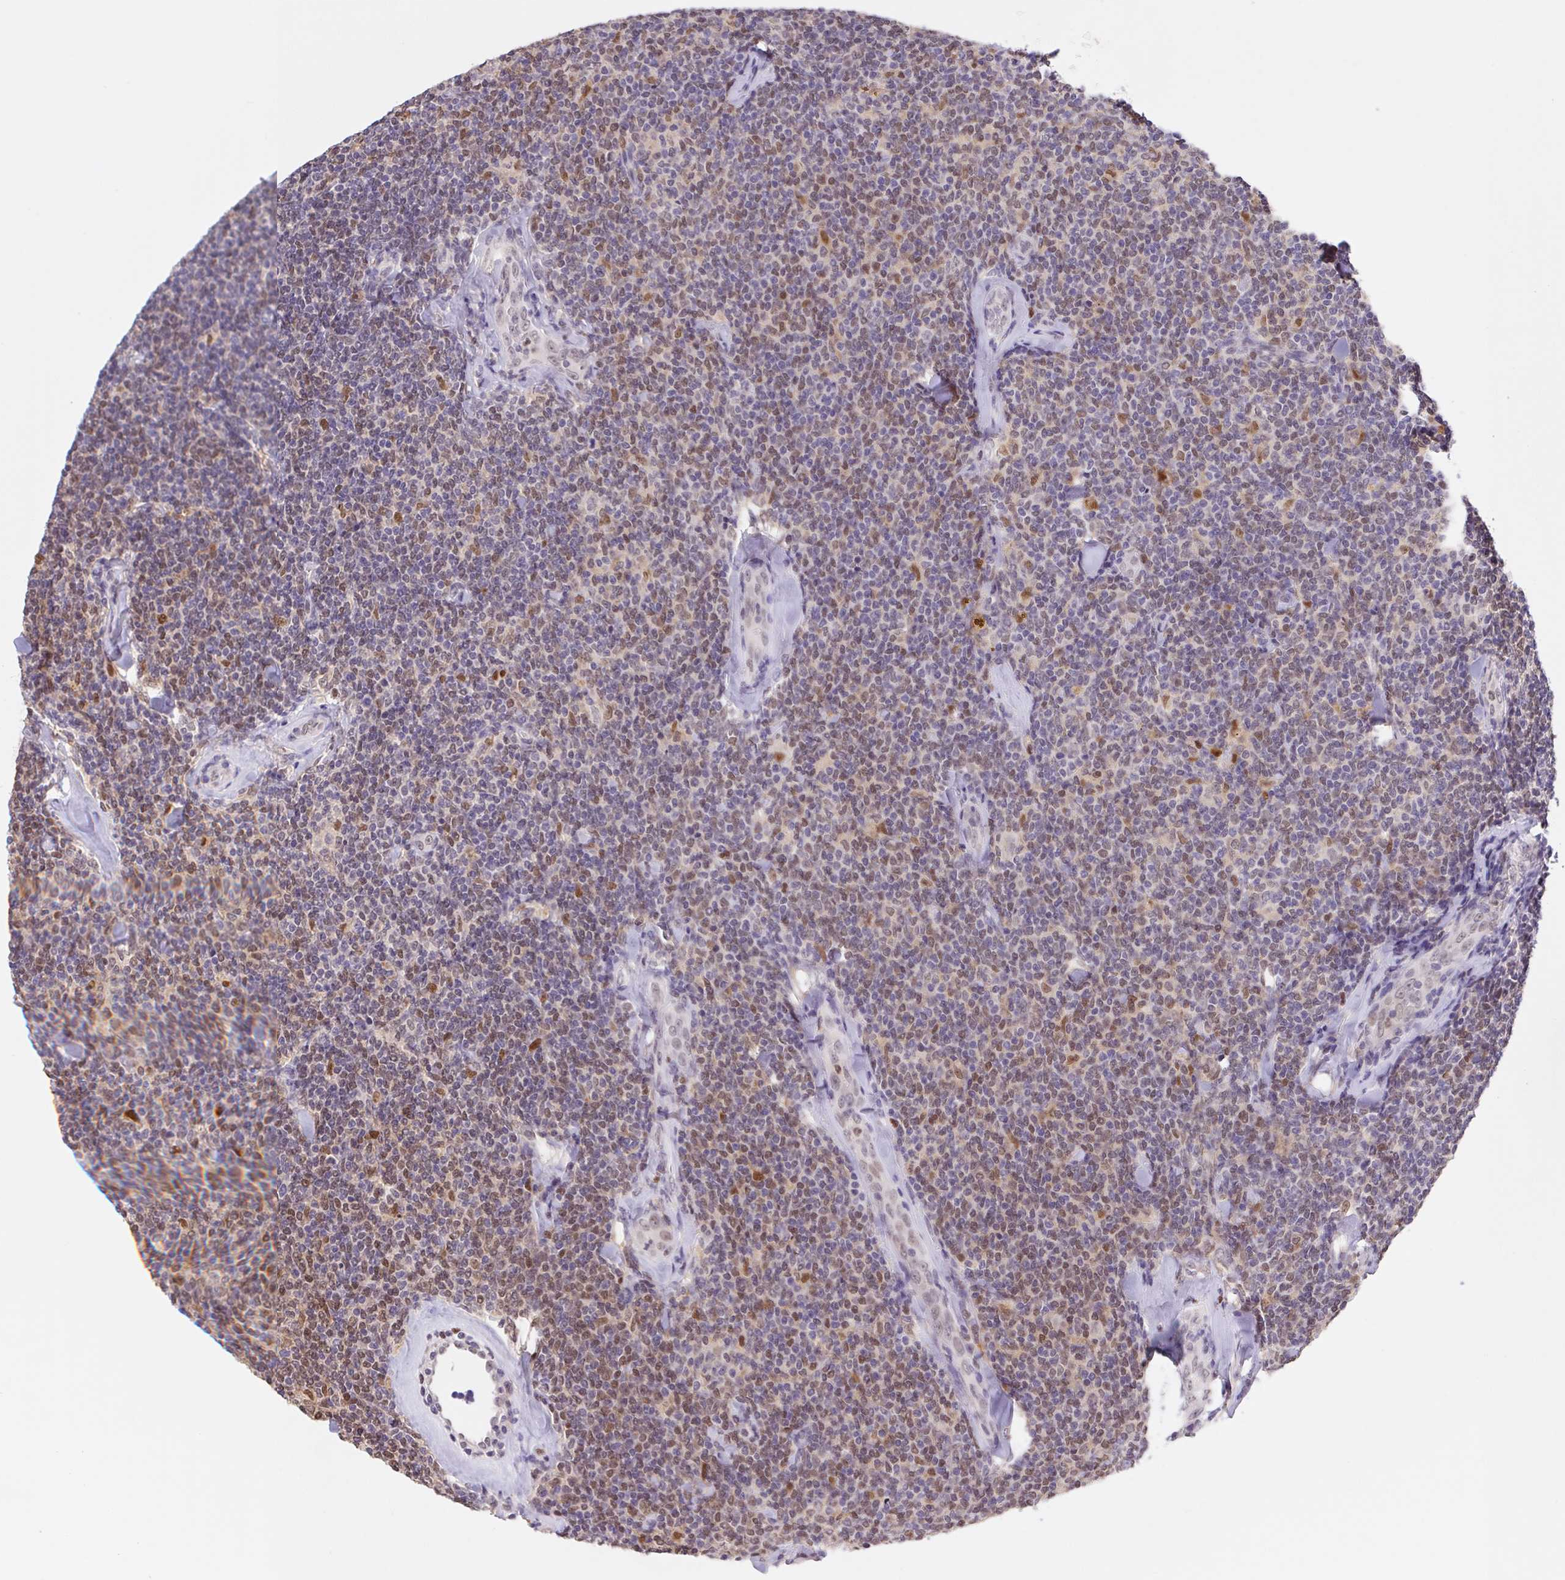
{"staining": {"intensity": "weak", "quantity": "25%-75%", "location": "nuclear"}, "tissue": "lymphoma", "cell_type": "Tumor cells", "image_type": "cancer", "snomed": [{"axis": "morphology", "description": "Malignant lymphoma, non-Hodgkin's type, Low grade"}, {"axis": "topography", "description": "Lymph node"}], "caption": "Human lymphoma stained for a protein (brown) exhibits weak nuclear positive expression in approximately 25%-75% of tumor cells.", "gene": "L3MBTL4", "patient": {"sex": "female", "age": 56}}